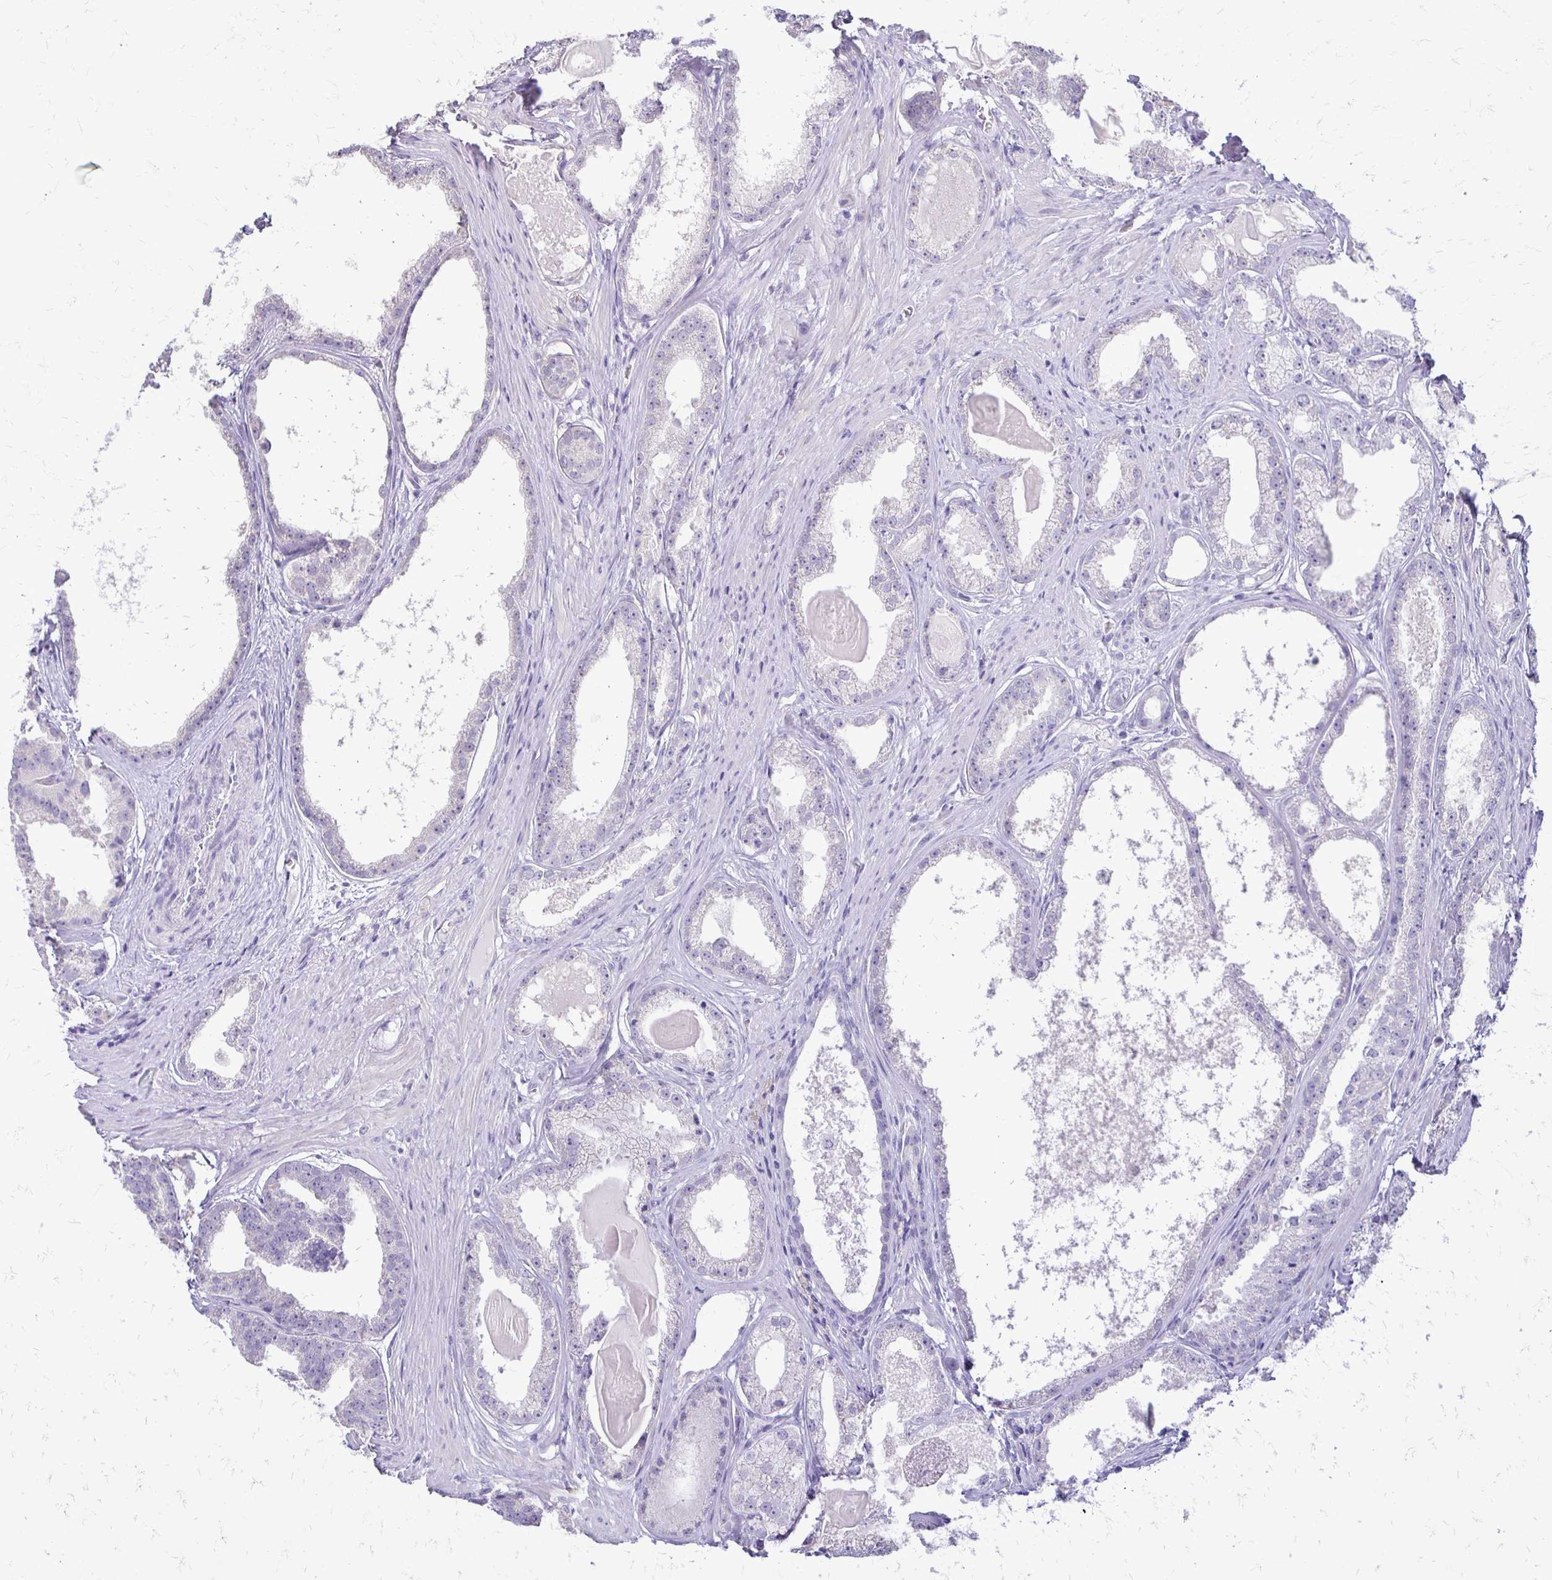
{"staining": {"intensity": "negative", "quantity": "none", "location": "none"}, "tissue": "prostate cancer", "cell_type": "Tumor cells", "image_type": "cancer", "snomed": [{"axis": "morphology", "description": "Adenocarcinoma, Low grade"}, {"axis": "topography", "description": "Prostate"}], "caption": "Immunohistochemistry (IHC) image of prostate cancer stained for a protein (brown), which shows no staining in tumor cells.", "gene": "ALPG", "patient": {"sex": "male", "age": 65}}